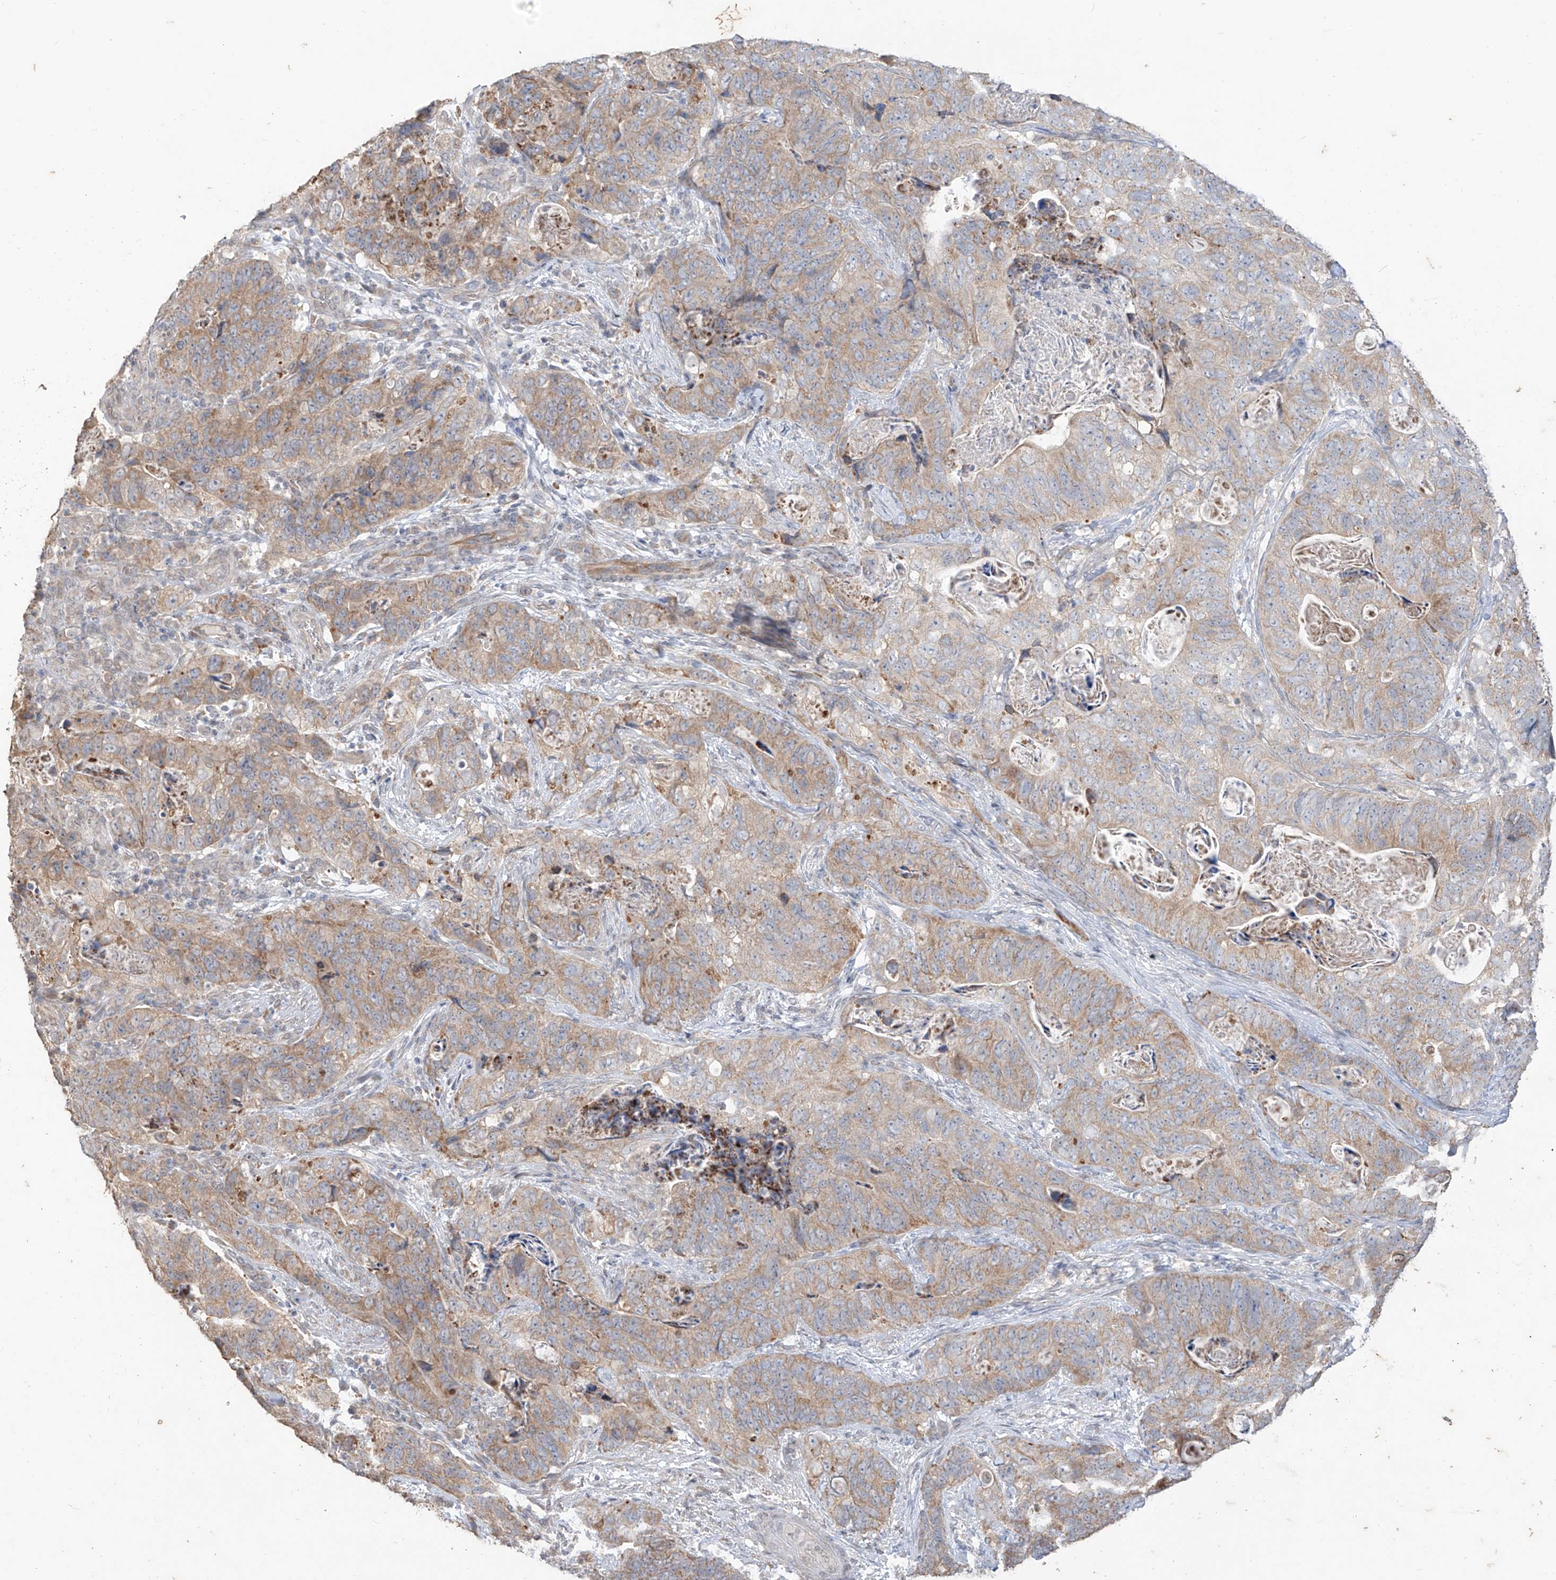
{"staining": {"intensity": "moderate", "quantity": ">75%", "location": "cytoplasmic/membranous"}, "tissue": "stomach cancer", "cell_type": "Tumor cells", "image_type": "cancer", "snomed": [{"axis": "morphology", "description": "Normal tissue, NOS"}, {"axis": "morphology", "description": "Adenocarcinoma, NOS"}, {"axis": "topography", "description": "Stomach"}], "caption": "Human adenocarcinoma (stomach) stained with a protein marker demonstrates moderate staining in tumor cells.", "gene": "MTUS2", "patient": {"sex": "female", "age": 89}}